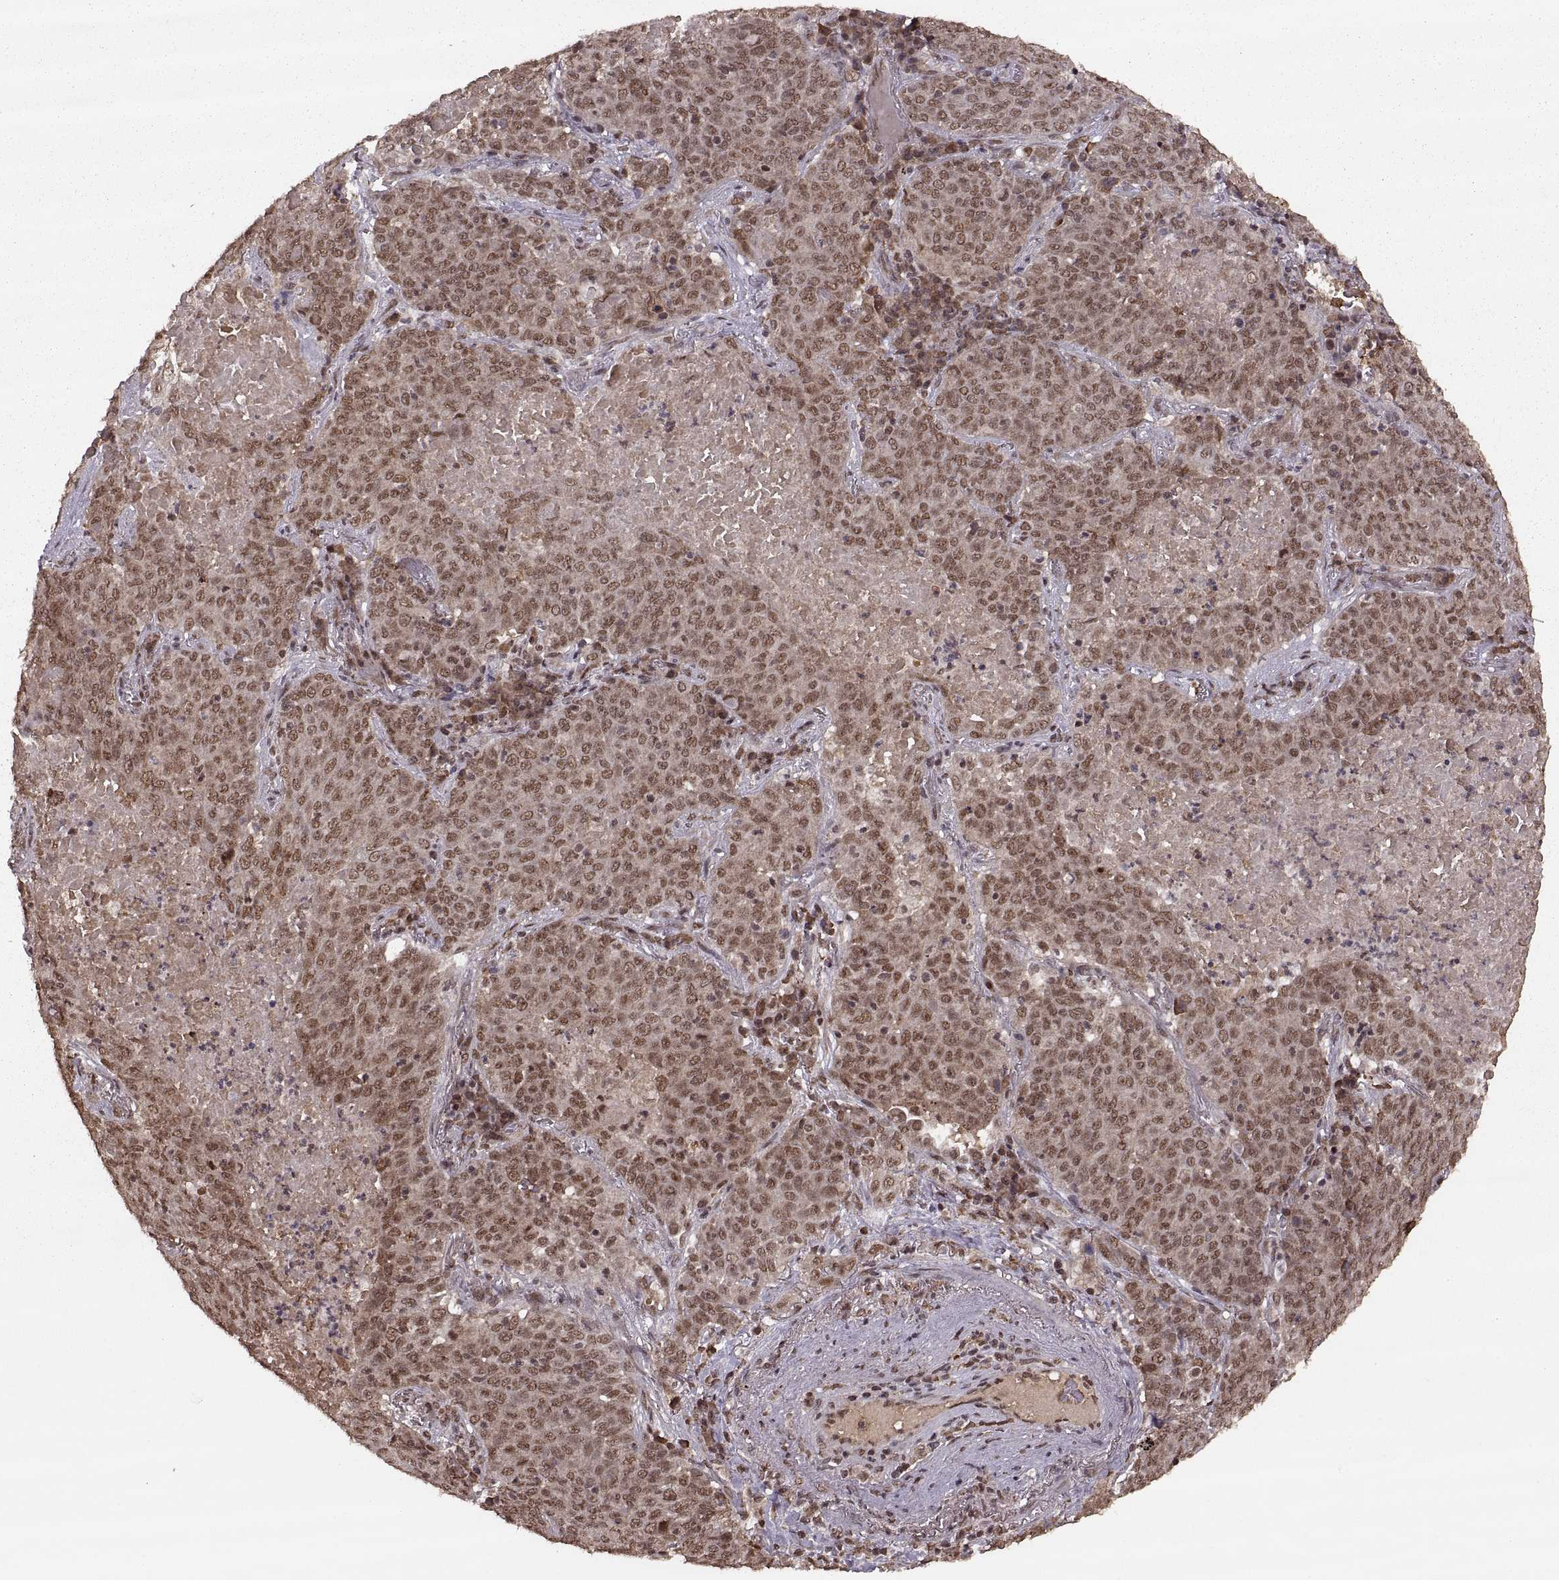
{"staining": {"intensity": "moderate", "quantity": ">75%", "location": "nuclear"}, "tissue": "lung cancer", "cell_type": "Tumor cells", "image_type": "cancer", "snomed": [{"axis": "morphology", "description": "Squamous cell carcinoma, NOS"}, {"axis": "topography", "description": "Lung"}], "caption": "Immunohistochemistry (IHC) (DAB) staining of lung squamous cell carcinoma displays moderate nuclear protein expression in about >75% of tumor cells. (IHC, brightfield microscopy, high magnification).", "gene": "RFT1", "patient": {"sex": "male", "age": 82}}